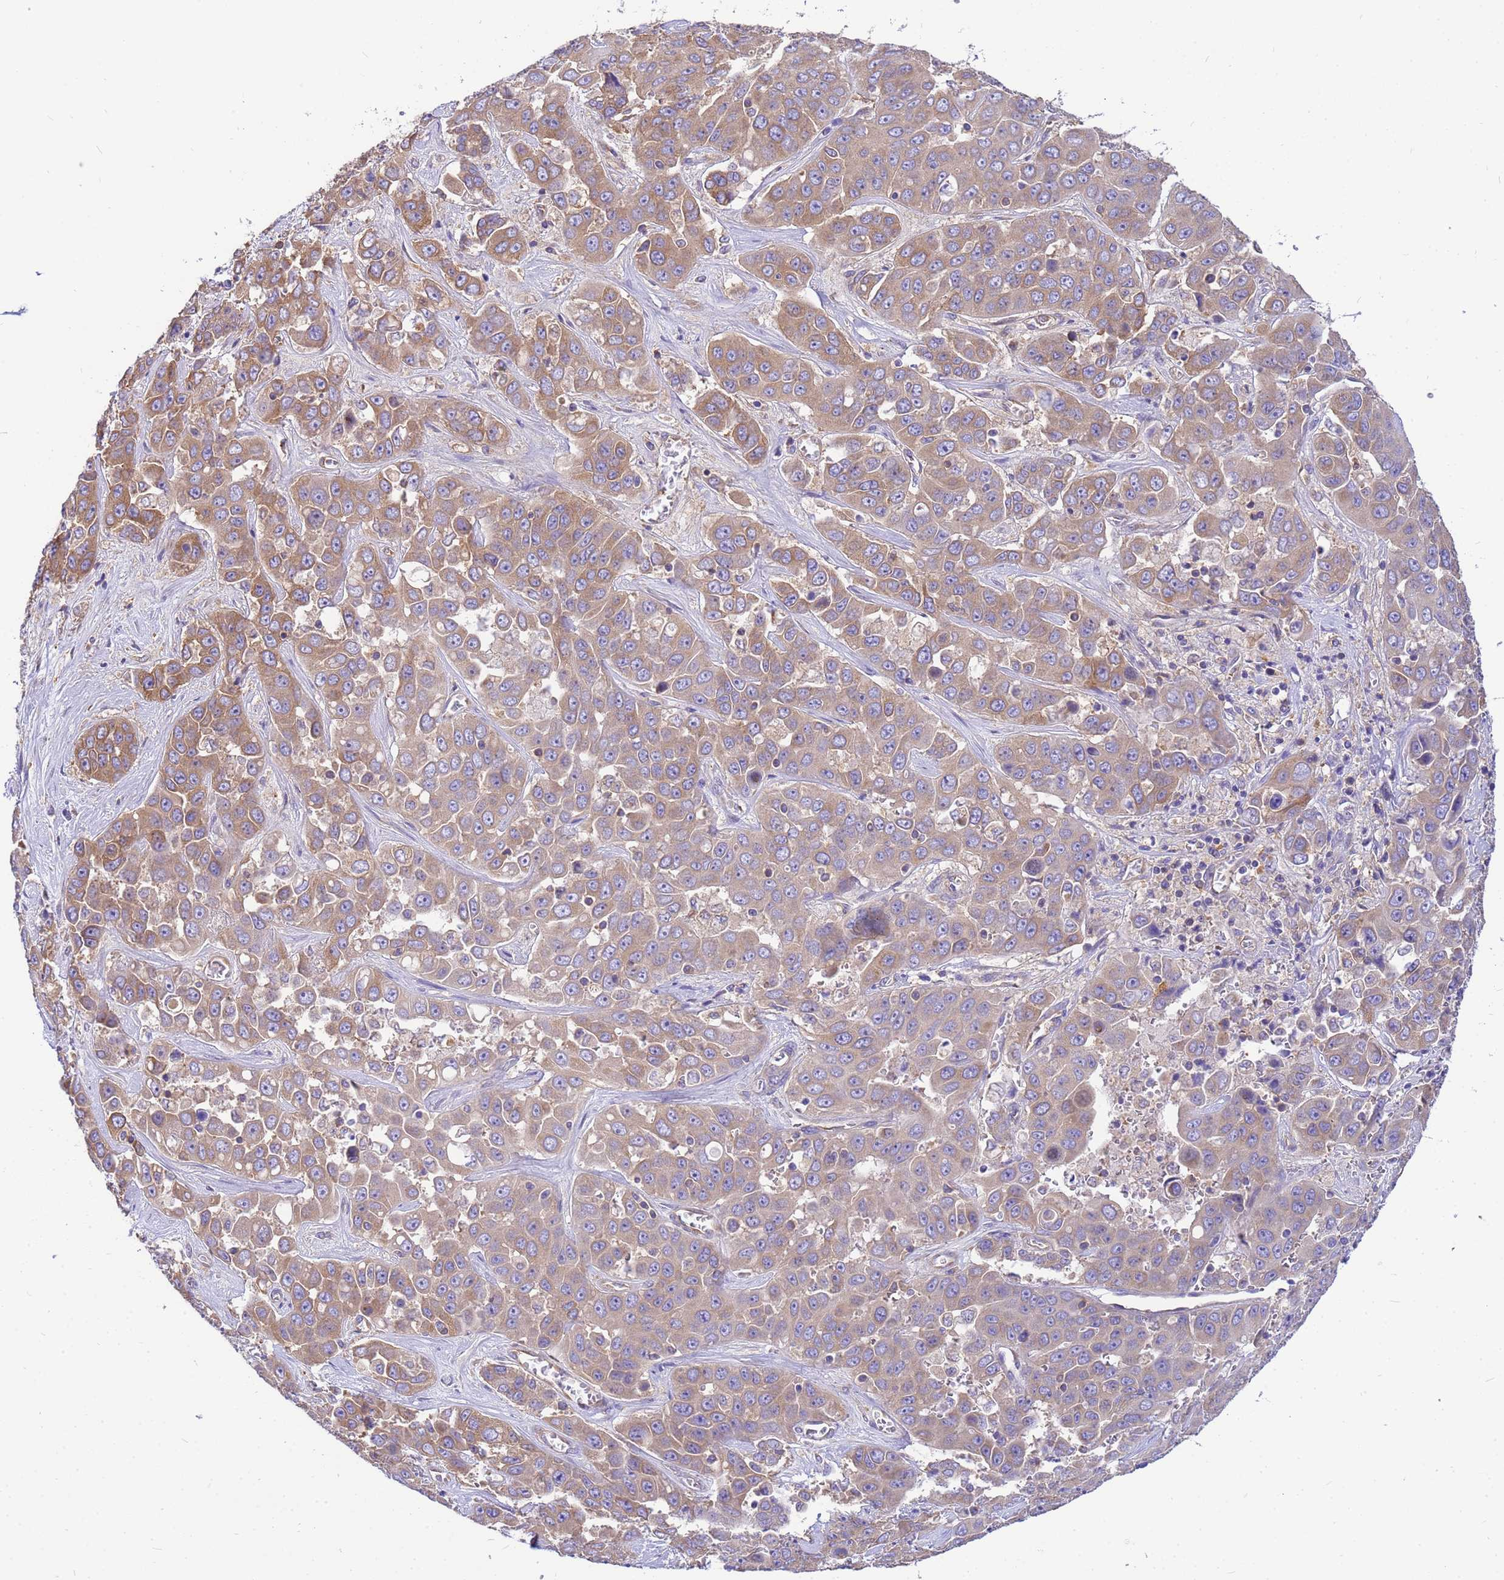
{"staining": {"intensity": "weak", "quantity": ">75%", "location": "cytoplasmic/membranous"}, "tissue": "liver cancer", "cell_type": "Tumor cells", "image_type": "cancer", "snomed": [{"axis": "morphology", "description": "Cholangiocarcinoma"}, {"axis": "topography", "description": "Liver"}], "caption": "Immunohistochemistry (IHC) (DAB (3,3'-diaminobenzidine)) staining of human liver cancer displays weak cytoplasmic/membranous protein staining in approximately >75% of tumor cells. Nuclei are stained in blue.", "gene": "TUBB1", "patient": {"sex": "female", "age": 52}}